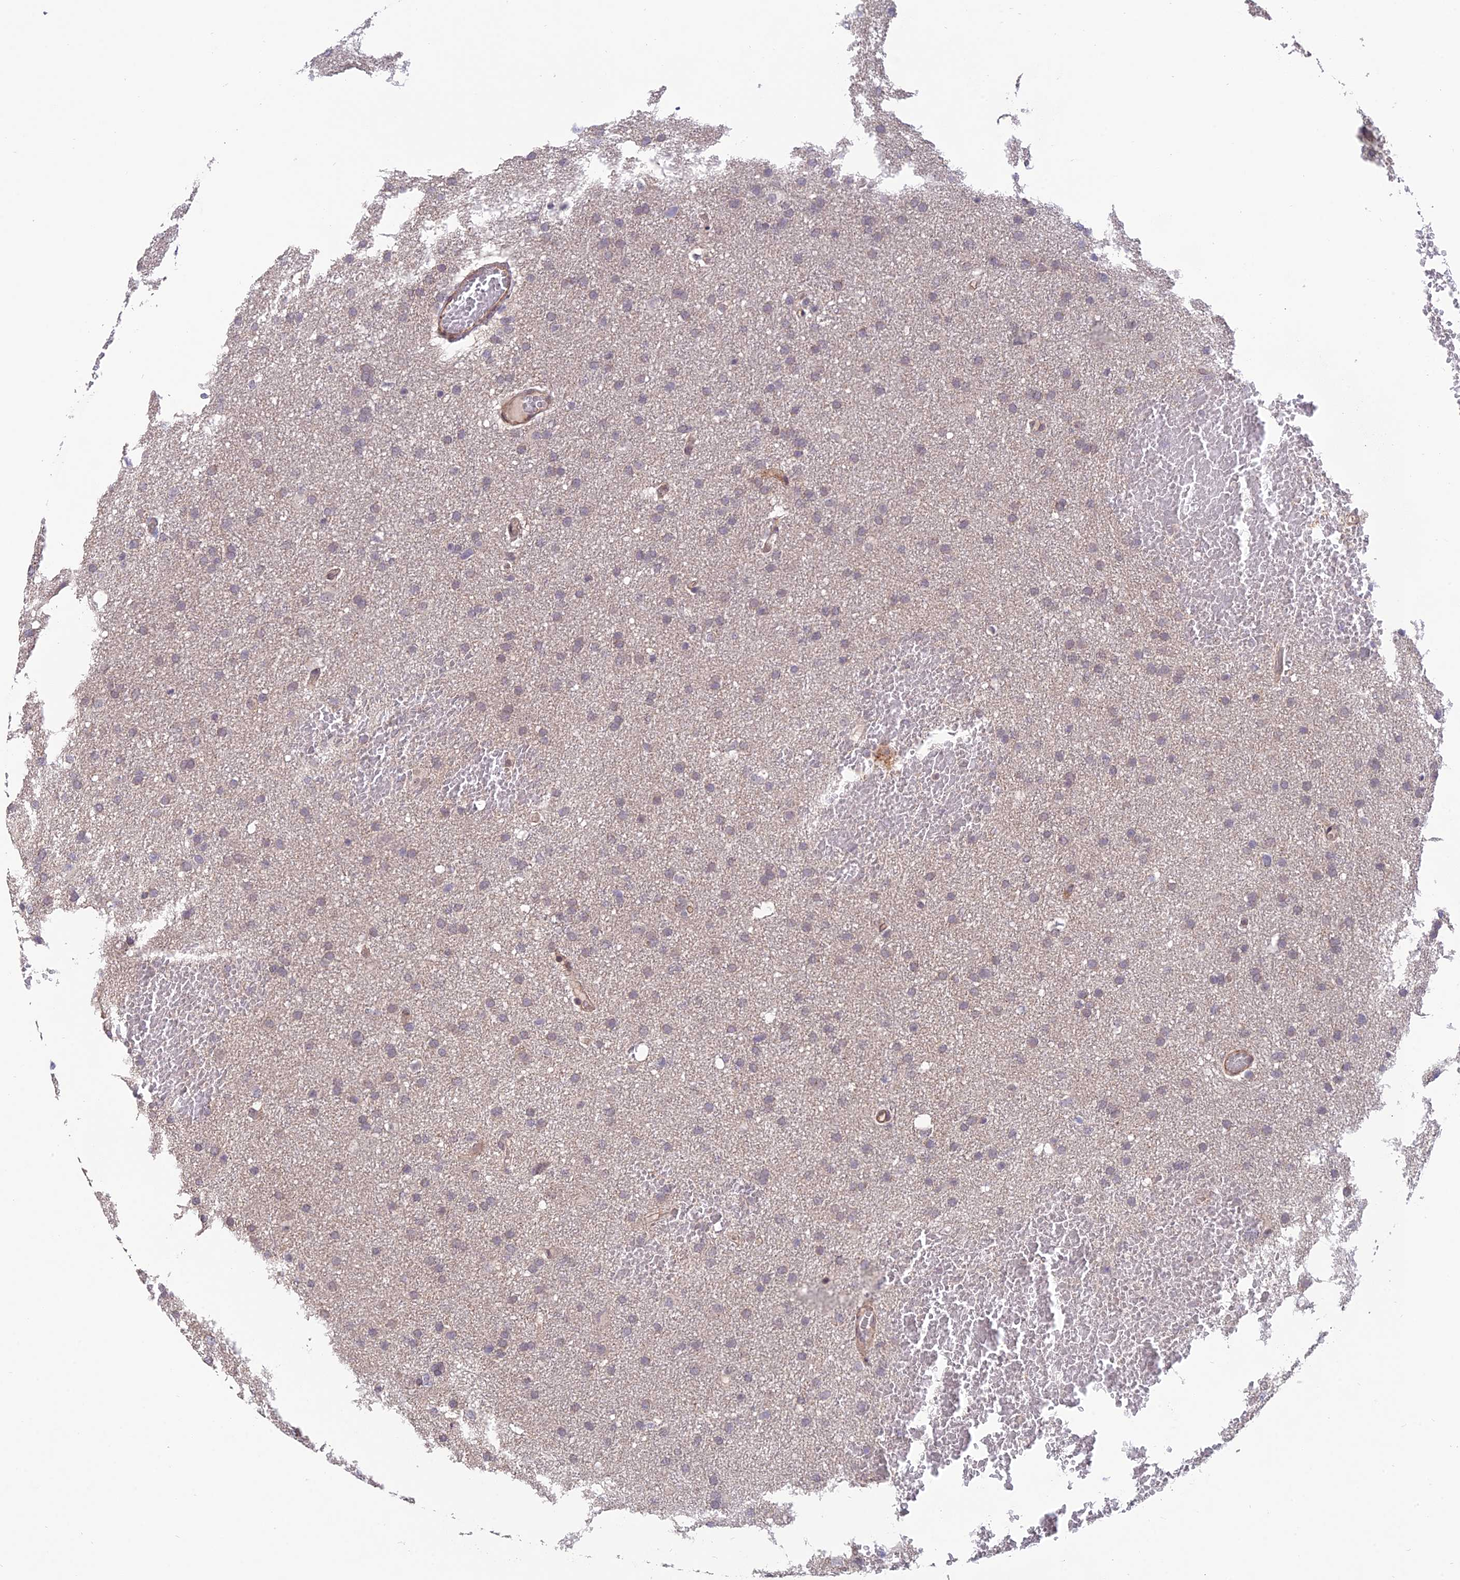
{"staining": {"intensity": "negative", "quantity": "none", "location": "none"}, "tissue": "glioma", "cell_type": "Tumor cells", "image_type": "cancer", "snomed": [{"axis": "morphology", "description": "Glioma, malignant, High grade"}, {"axis": "topography", "description": "Cerebral cortex"}], "caption": "The image reveals no significant staining in tumor cells of glioma.", "gene": "PAGR1", "patient": {"sex": "female", "age": 36}}